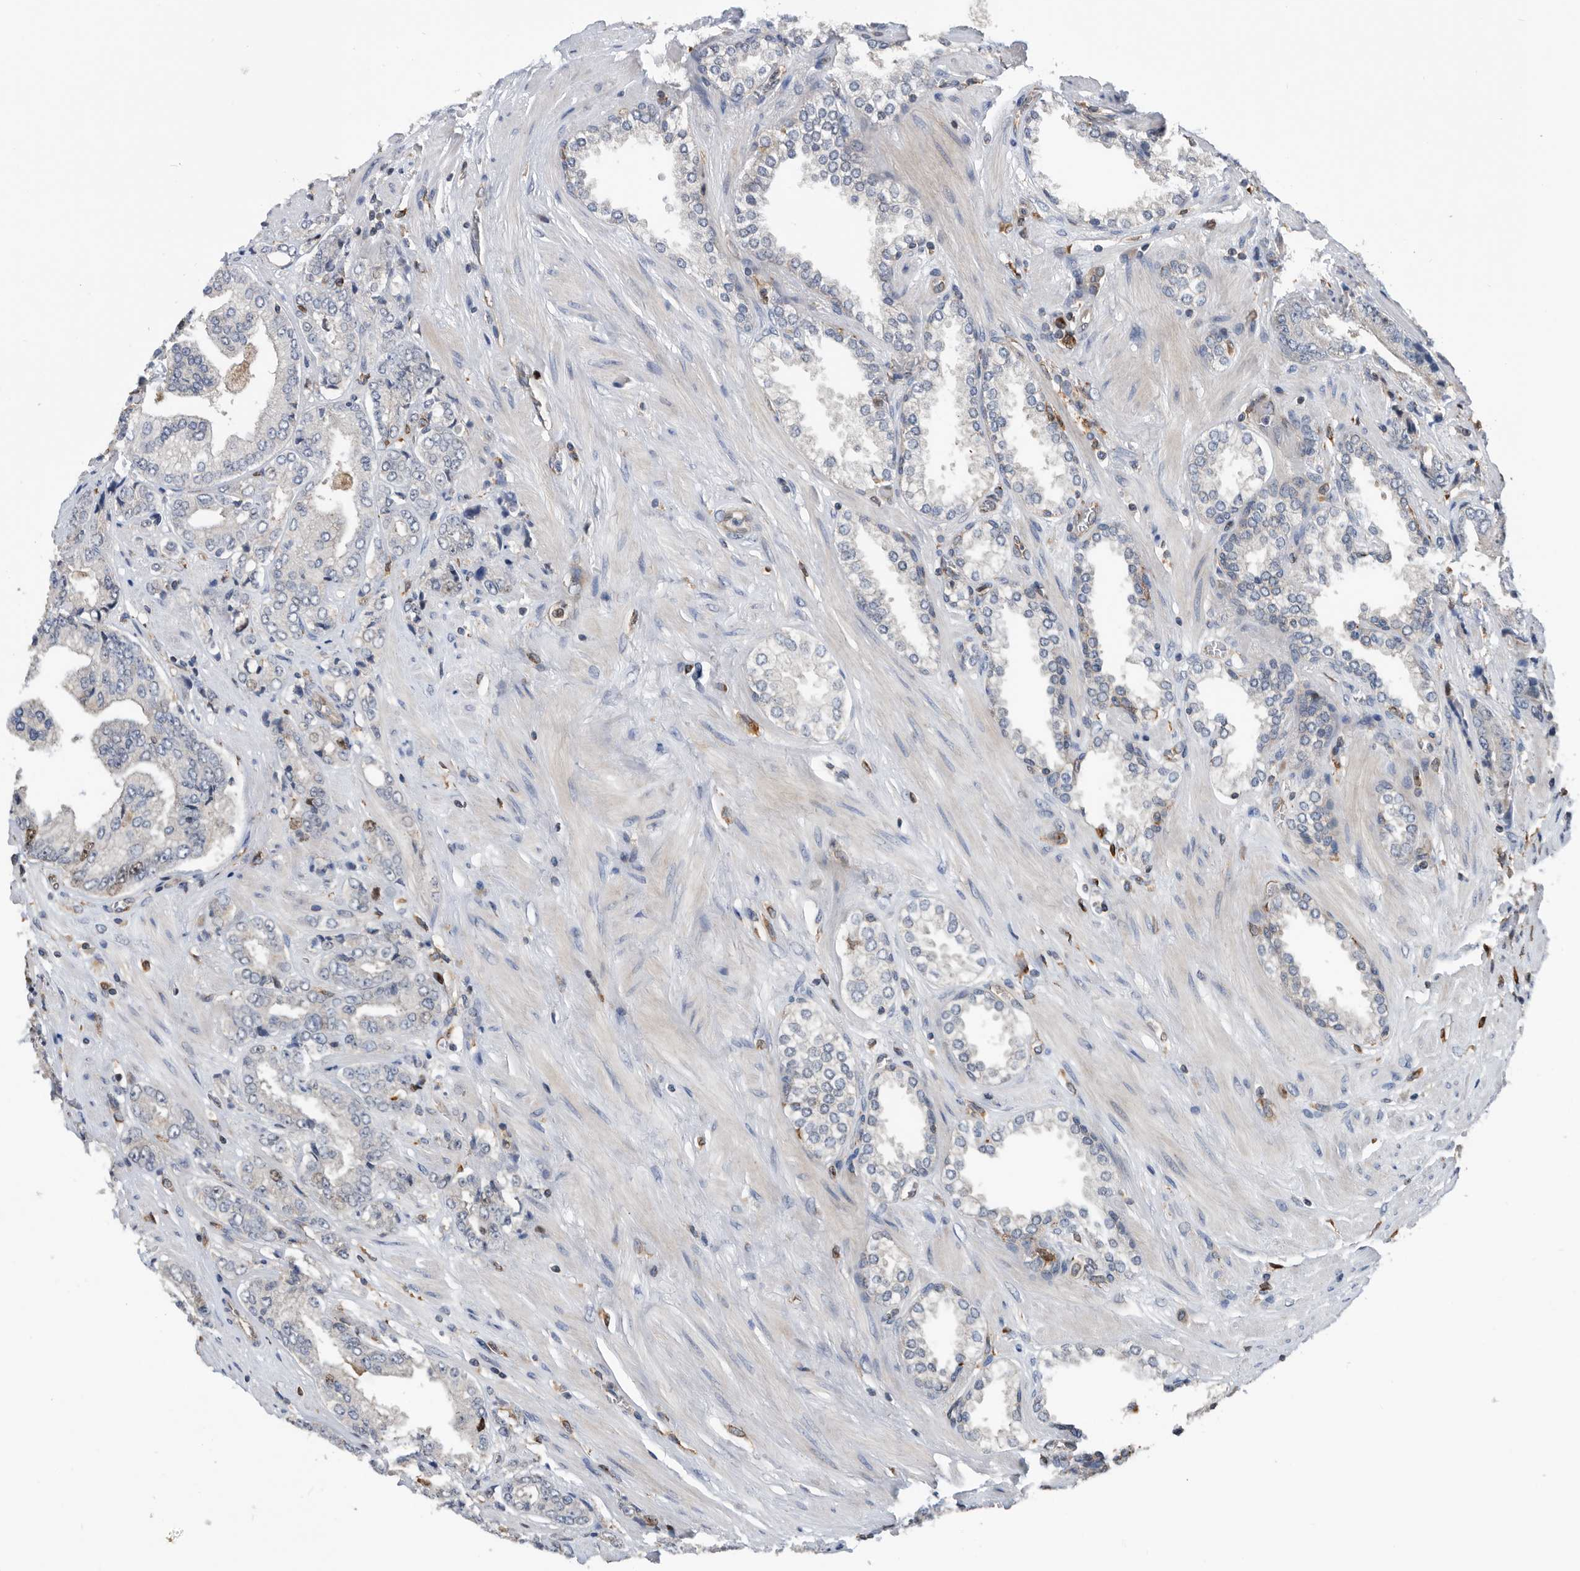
{"staining": {"intensity": "negative", "quantity": "none", "location": "none"}, "tissue": "prostate cancer", "cell_type": "Tumor cells", "image_type": "cancer", "snomed": [{"axis": "morphology", "description": "Adenocarcinoma, High grade"}, {"axis": "topography", "description": "Prostate"}], "caption": "Photomicrograph shows no significant protein staining in tumor cells of prostate cancer (adenocarcinoma (high-grade)).", "gene": "ATAD2", "patient": {"sex": "male", "age": 61}}